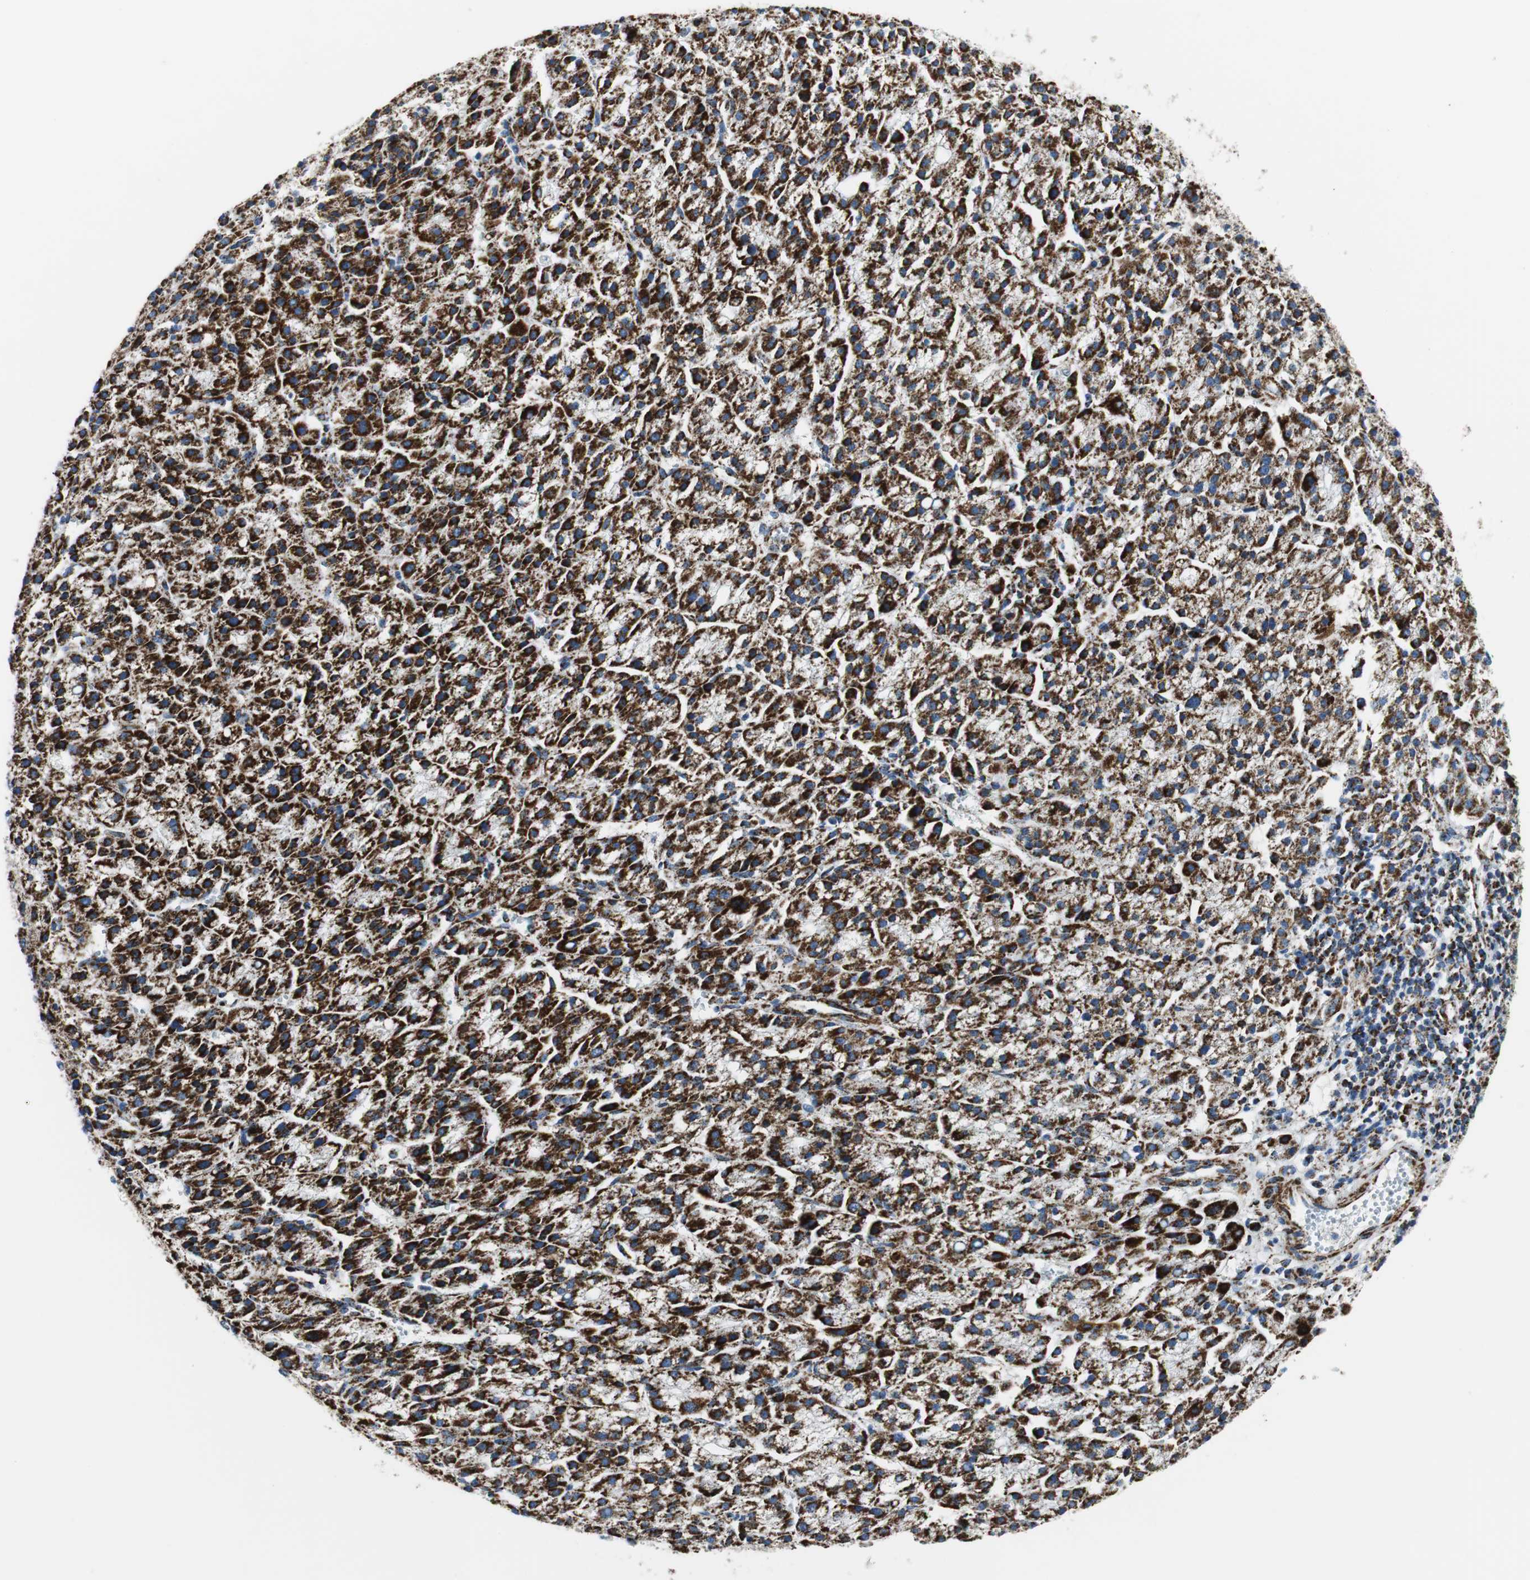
{"staining": {"intensity": "strong", "quantity": ">75%", "location": "cytoplasmic/membranous"}, "tissue": "liver cancer", "cell_type": "Tumor cells", "image_type": "cancer", "snomed": [{"axis": "morphology", "description": "Carcinoma, Hepatocellular, NOS"}, {"axis": "topography", "description": "Liver"}], "caption": "This is an image of IHC staining of liver cancer, which shows strong positivity in the cytoplasmic/membranous of tumor cells.", "gene": "C1QTNF7", "patient": {"sex": "female", "age": 58}}